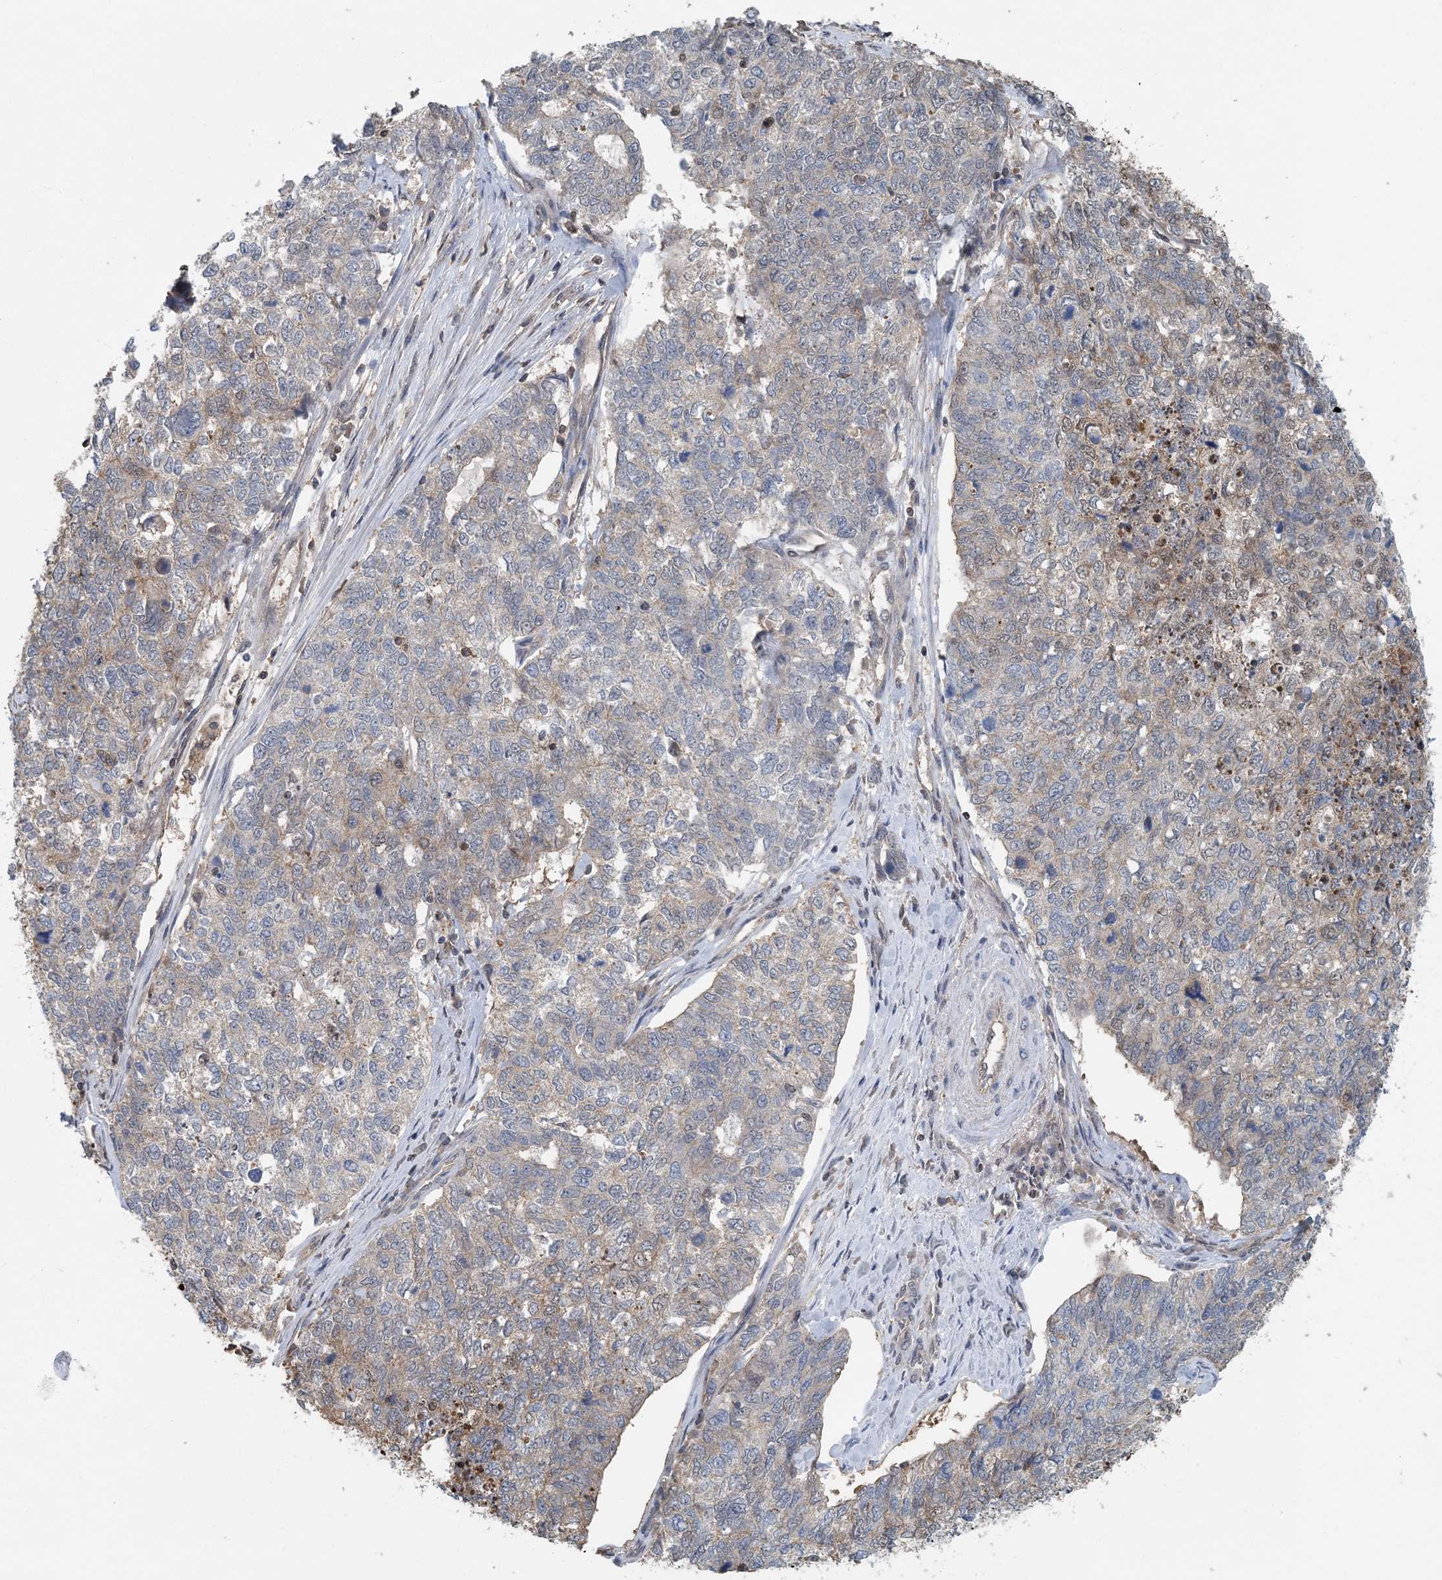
{"staining": {"intensity": "moderate", "quantity": "<25%", "location": "cytoplasmic/membranous"}, "tissue": "cervical cancer", "cell_type": "Tumor cells", "image_type": "cancer", "snomed": [{"axis": "morphology", "description": "Squamous cell carcinoma, NOS"}, {"axis": "topography", "description": "Cervix"}], "caption": "Immunohistochemical staining of human squamous cell carcinoma (cervical) reveals low levels of moderate cytoplasmic/membranous staining in approximately <25% of tumor cells.", "gene": "HIKESHI", "patient": {"sex": "female", "age": 63}}